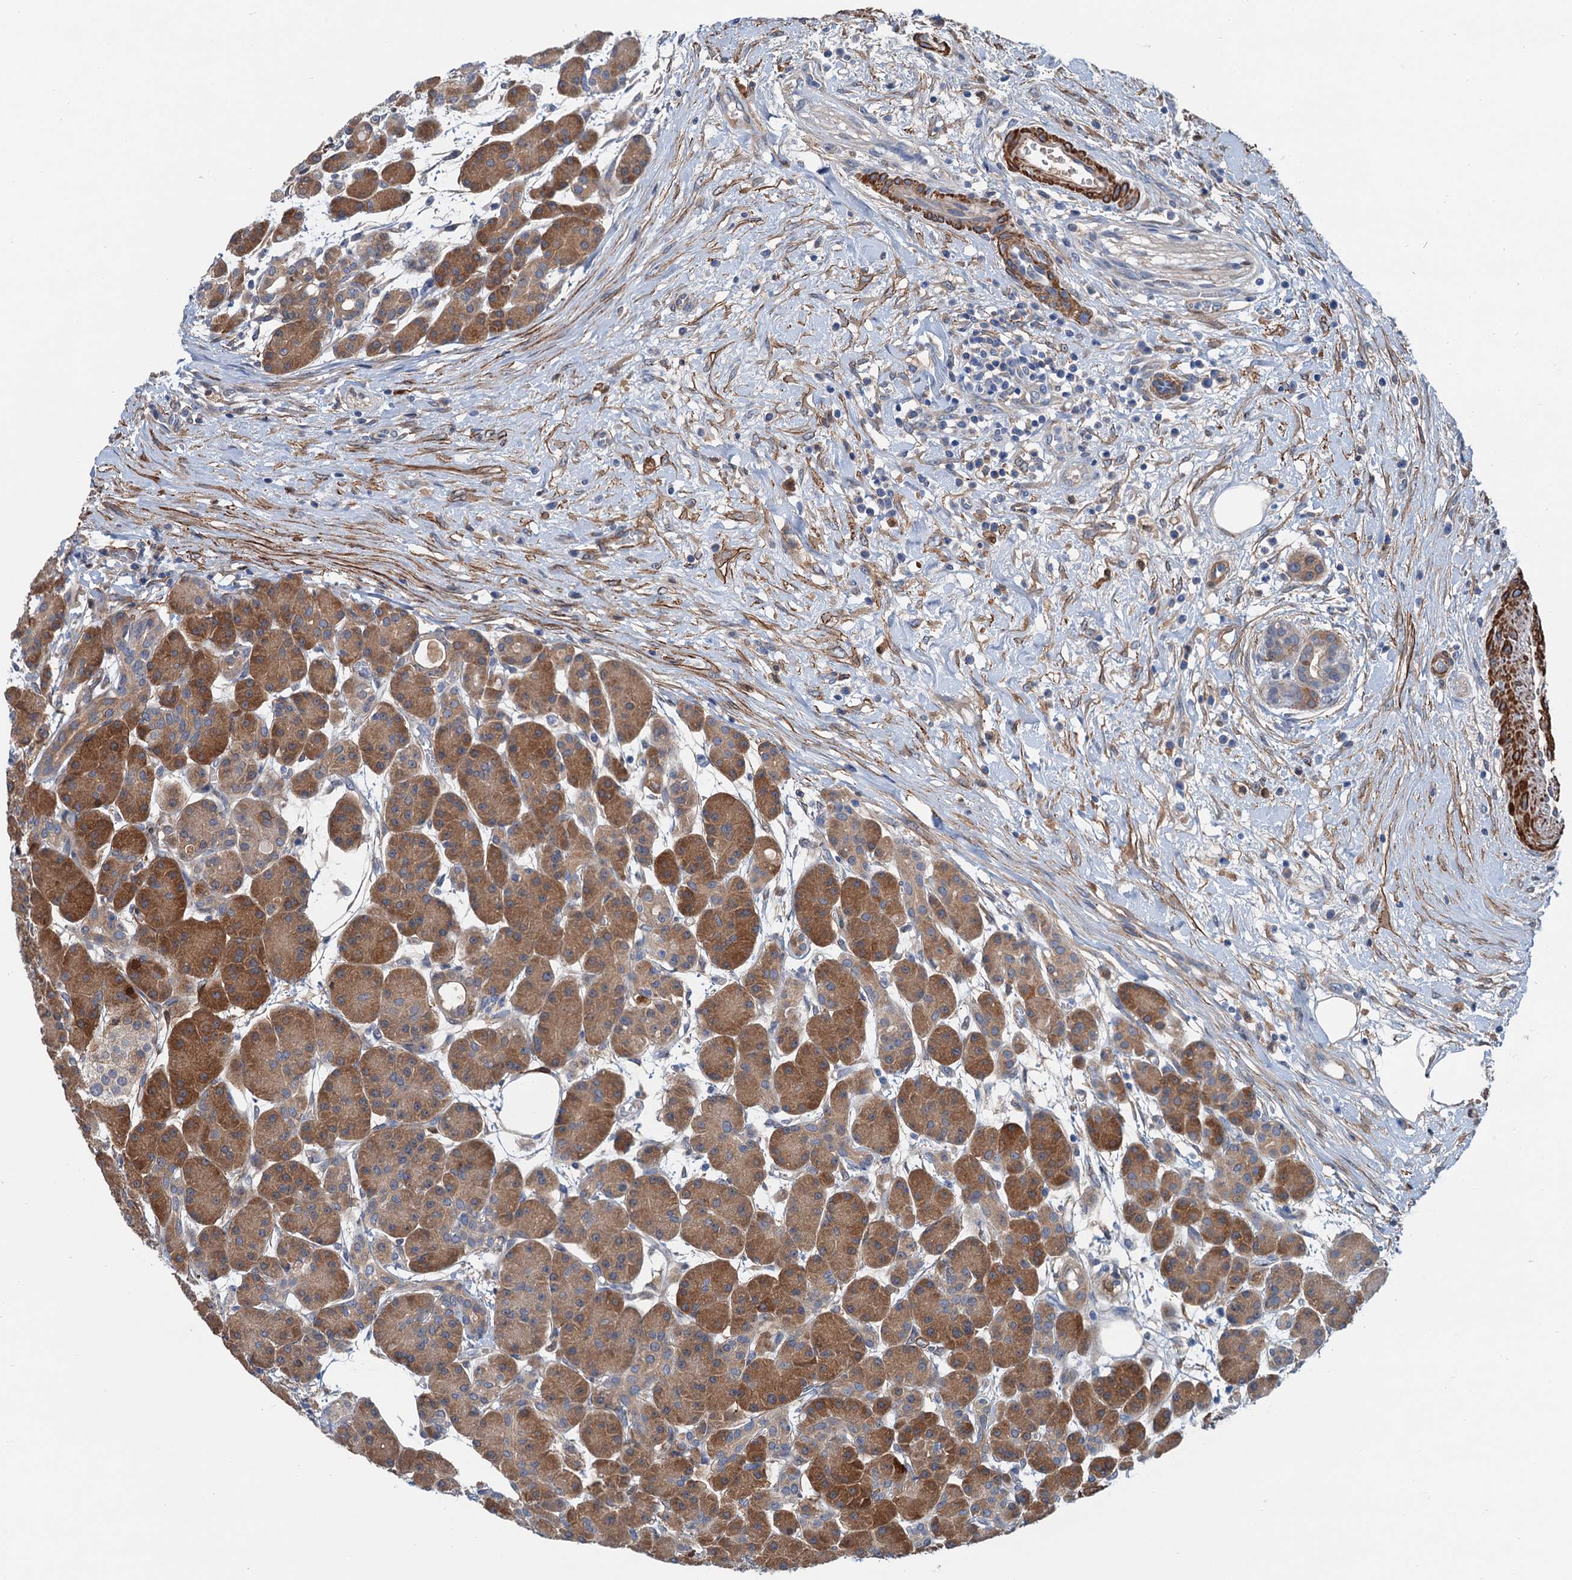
{"staining": {"intensity": "strong", "quantity": ">75%", "location": "cytoplasmic/membranous"}, "tissue": "pancreas", "cell_type": "Exocrine glandular cells", "image_type": "normal", "snomed": [{"axis": "morphology", "description": "Normal tissue, NOS"}, {"axis": "topography", "description": "Pancreas"}], "caption": "Unremarkable pancreas exhibits strong cytoplasmic/membranous expression in about >75% of exocrine glandular cells, visualized by immunohistochemistry.", "gene": "CSTPP1", "patient": {"sex": "male", "age": 63}}